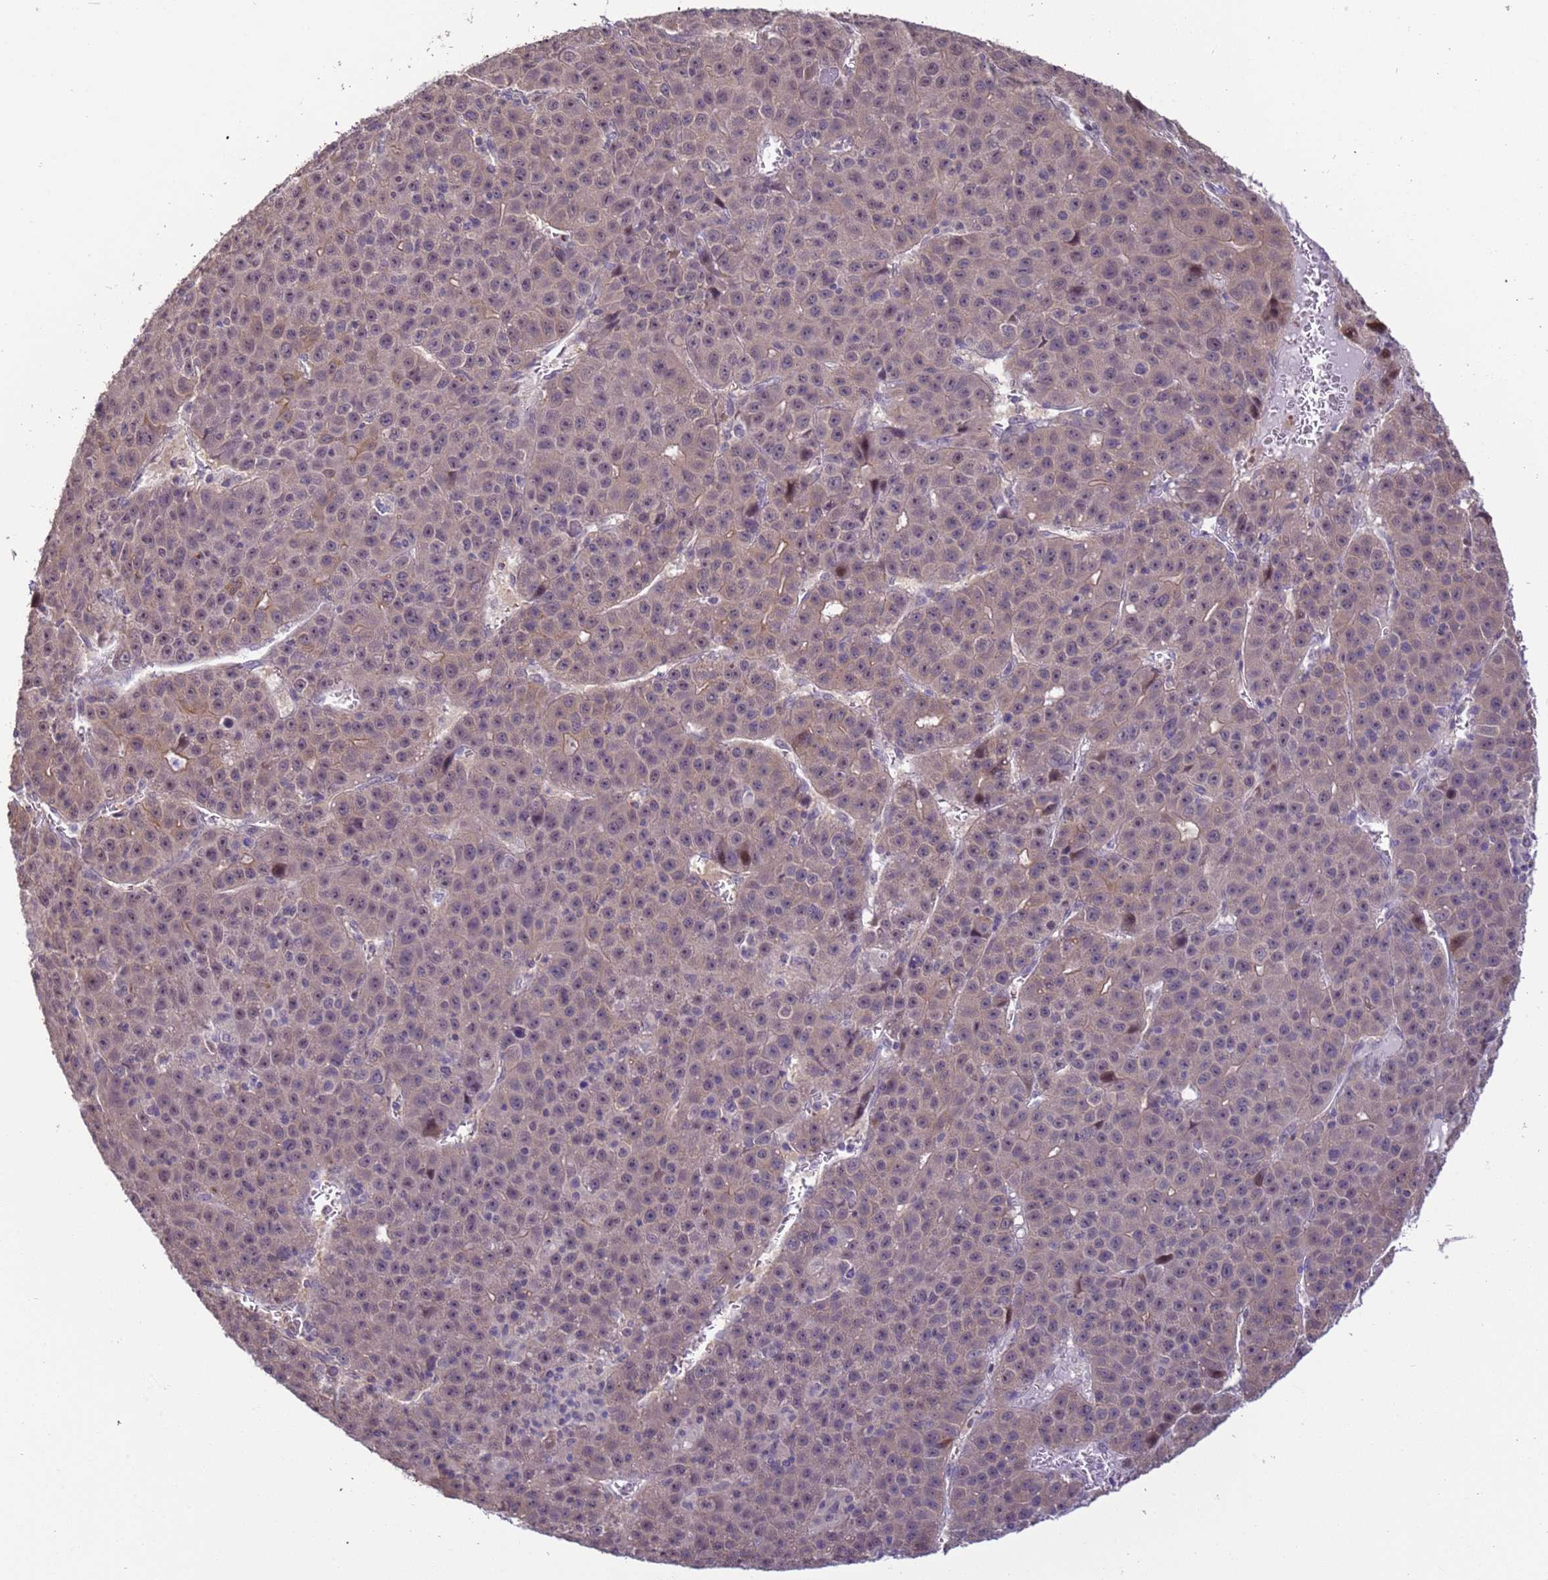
{"staining": {"intensity": "weak", "quantity": "25%-75%", "location": "cytoplasmic/membranous"}, "tissue": "liver cancer", "cell_type": "Tumor cells", "image_type": "cancer", "snomed": [{"axis": "morphology", "description": "Carcinoma, Hepatocellular, NOS"}, {"axis": "topography", "description": "Liver"}], "caption": "There is low levels of weak cytoplasmic/membranous positivity in tumor cells of hepatocellular carcinoma (liver), as demonstrated by immunohistochemical staining (brown color).", "gene": "VWA3A", "patient": {"sex": "female", "age": 53}}